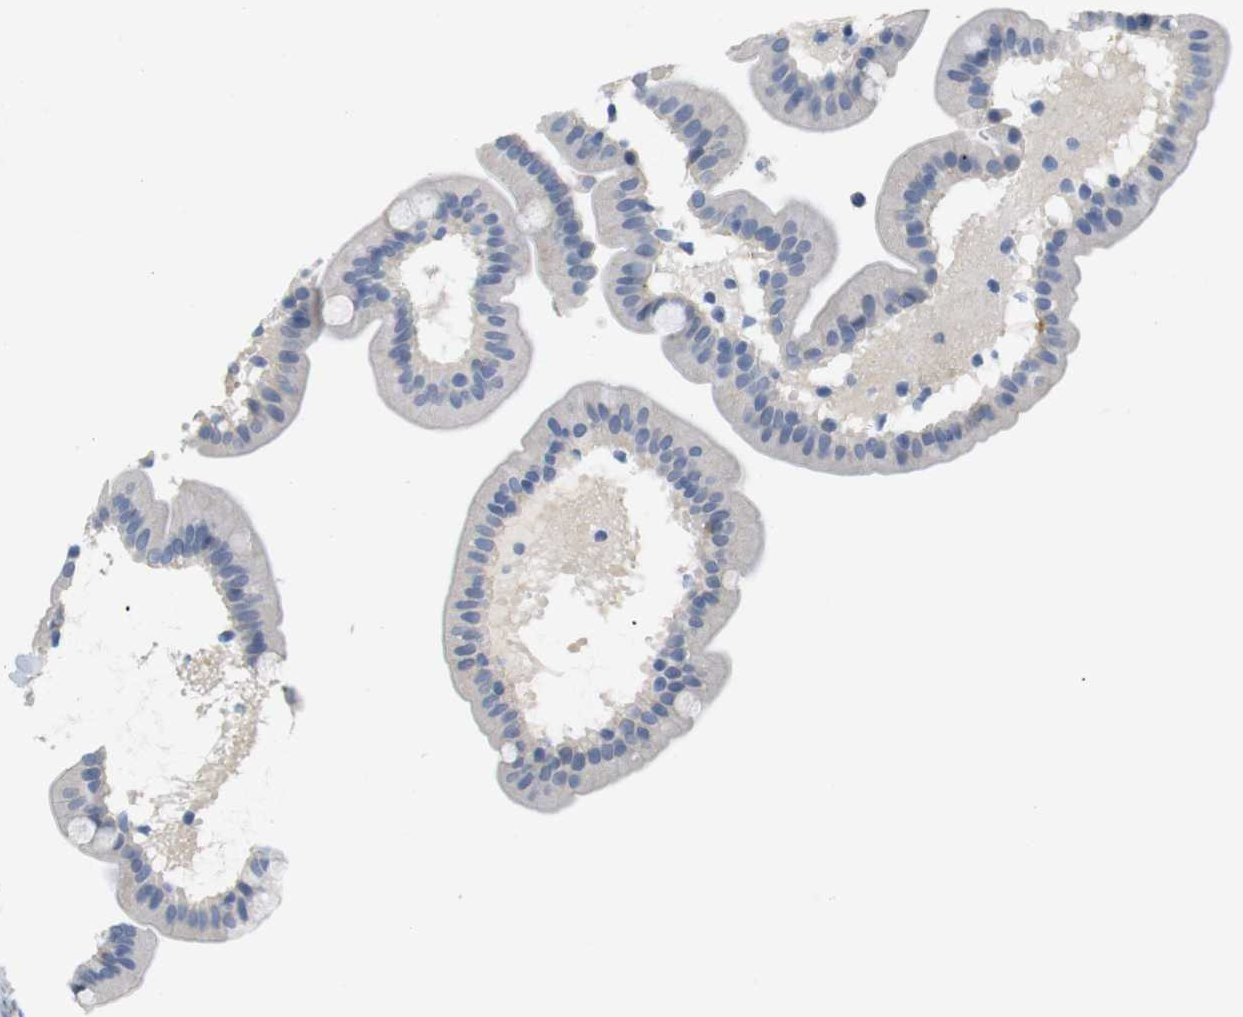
{"staining": {"intensity": "strong", "quantity": "<25%", "location": "cytoplasmic/membranous"}, "tissue": "duodenum", "cell_type": "Glandular cells", "image_type": "normal", "snomed": [{"axis": "morphology", "description": "Normal tissue, NOS"}, {"axis": "topography", "description": "Duodenum"}], "caption": "Immunohistochemical staining of normal duodenum shows medium levels of strong cytoplasmic/membranous staining in approximately <25% of glandular cells.", "gene": "HRH2", "patient": {"sex": "male", "age": 54}}